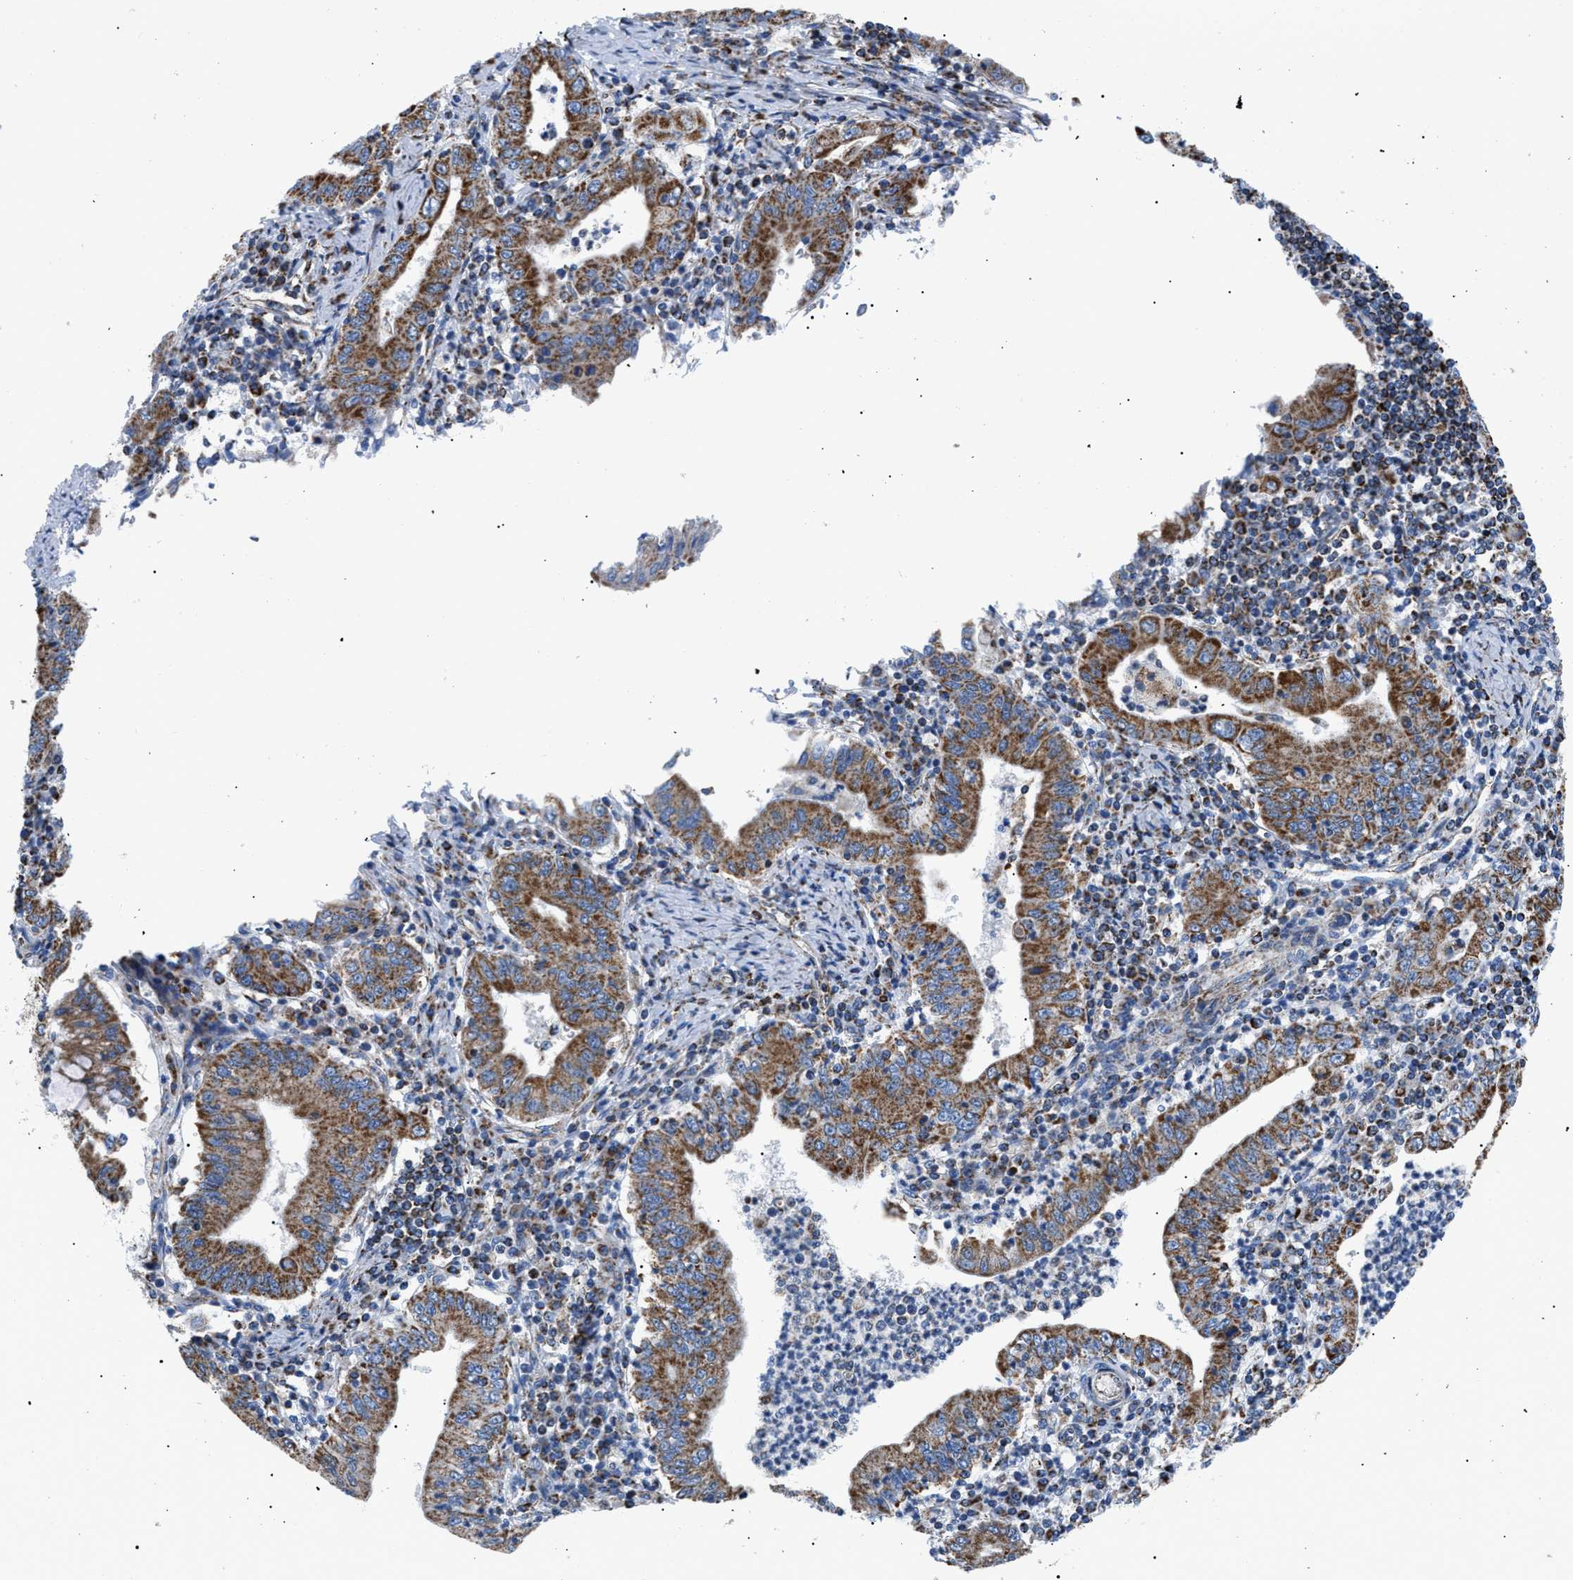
{"staining": {"intensity": "moderate", "quantity": ">75%", "location": "cytoplasmic/membranous"}, "tissue": "stomach cancer", "cell_type": "Tumor cells", "image_type": "cancer", "snomed": [{"axis": "morphology", "description": "Normal tissue, NOS"}, {"axis": "morphology", "description": "Adenocarcinoma, NOS"}, {"axis": "topography", "description": "Esophagus"}, {"axis": "topography", "description": "Stomach, upper"}, {"axis": "topography", "description": "Peripheral nerve tissue"}], "caption": "Immunohistochemistry image of neoplastic tissue: stomach cancer (adenocarcinoma) stained using immunohistochemistry displays medium levels of moderate protein expression localized specifically in the cytoplasmic/membranous of tumor cells, appearing as a cytoplasmic/membranous brown color.", "gene": "PHB2", "patient": {"sex": "male", "age": 62}}